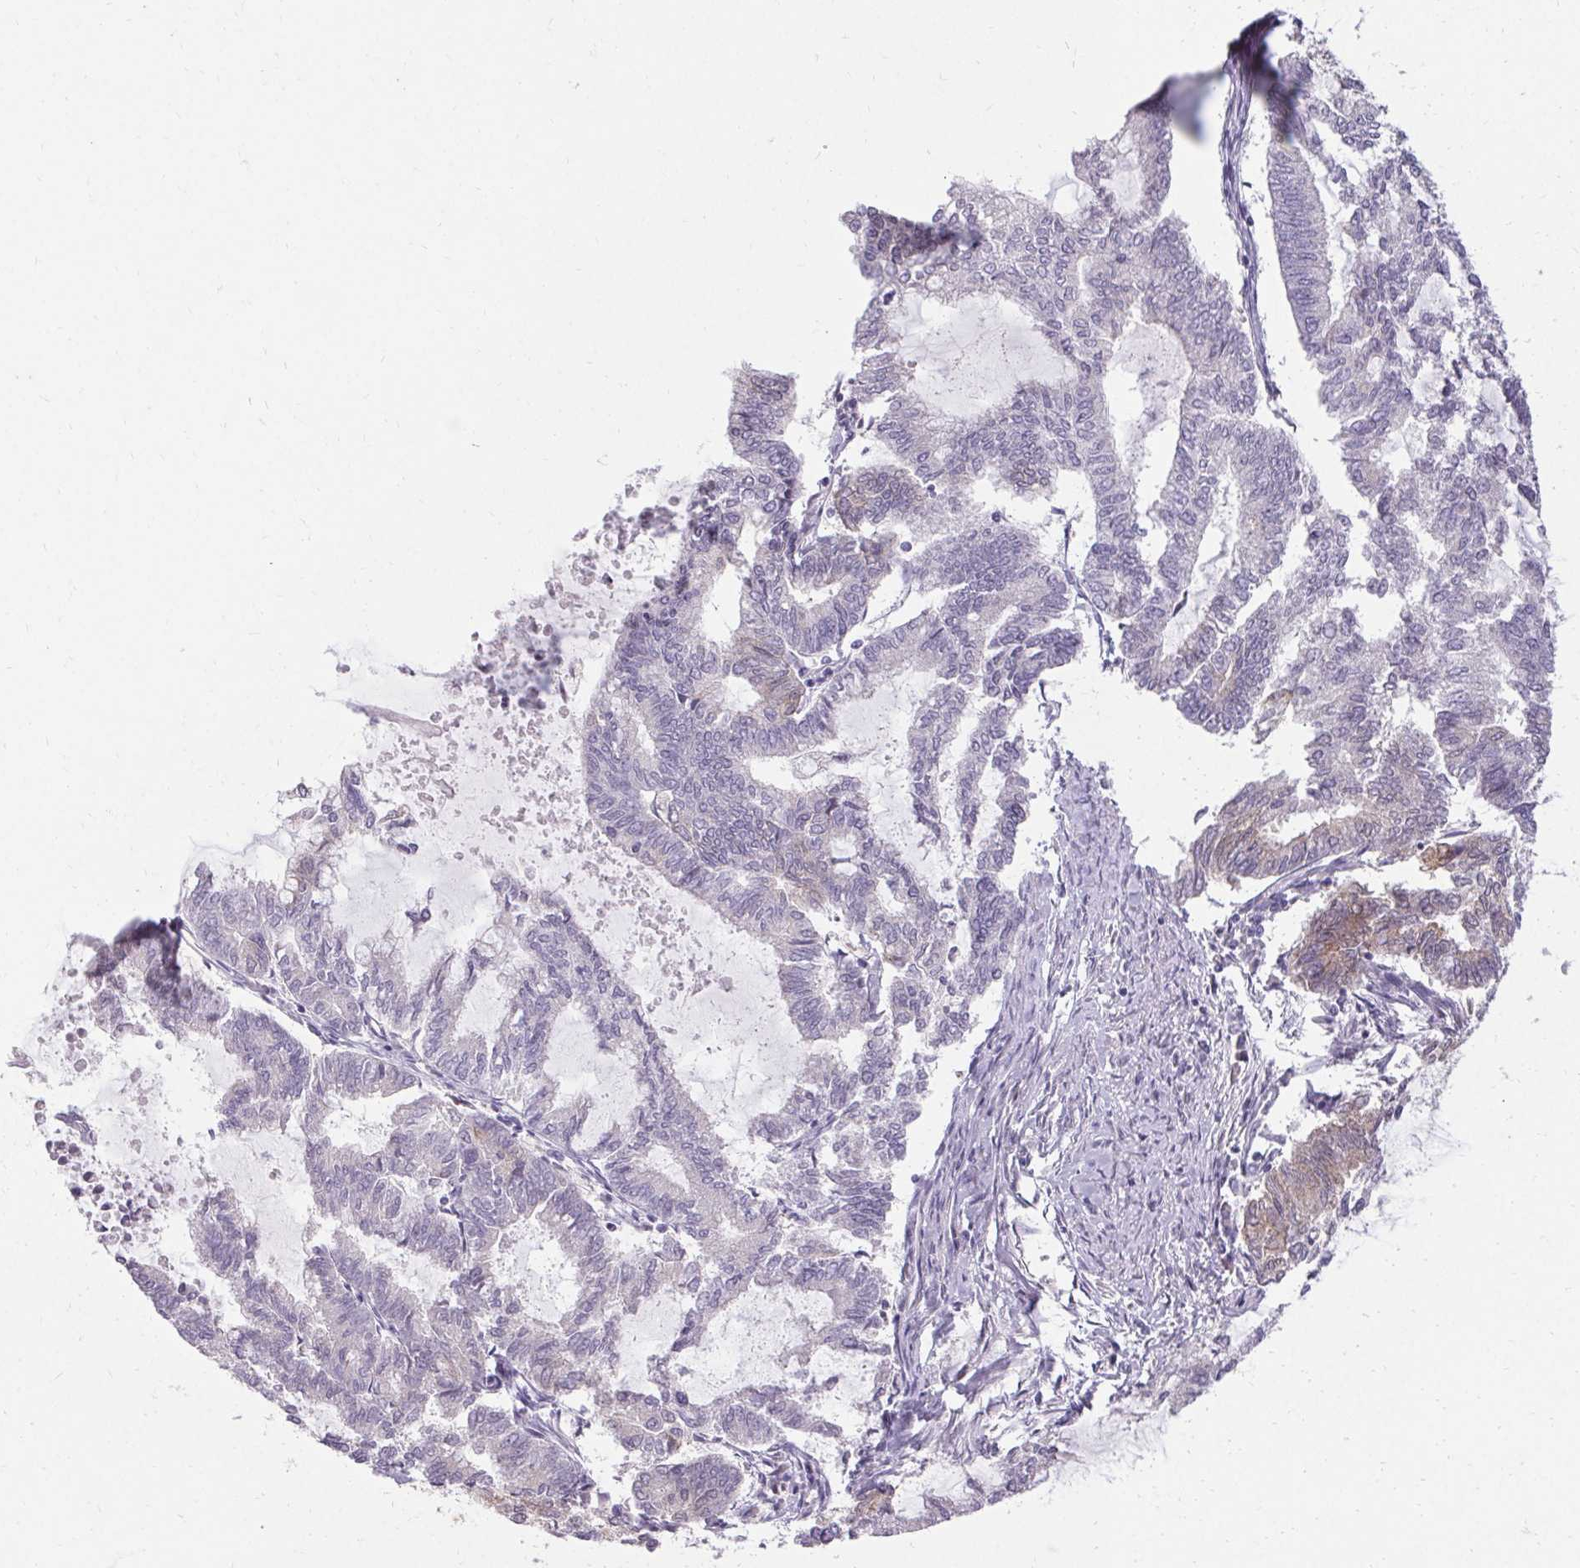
{"staining": {"intensity": "weak", "quantity": "<25%", "location": "cytoplasmic/membranous"}, "tissue": "endometrial cancer", "cell_type": "Tumor cells", "image_type": "cancer", "snomed": [{"axis": "morphology", "description": "Adenocarcinoma, NOS"}, {"axis": "topography", "description": "Endometrium"}], "caption": "Immunohistochemistry image of neoplastic tissue: endometrial cancer (adenocarcinoma) stained with DAB exhibits no significant protein positivity in tumor cells.", "gene": "HSD17B3", "patient": {"sex": "female", "age": 79}}